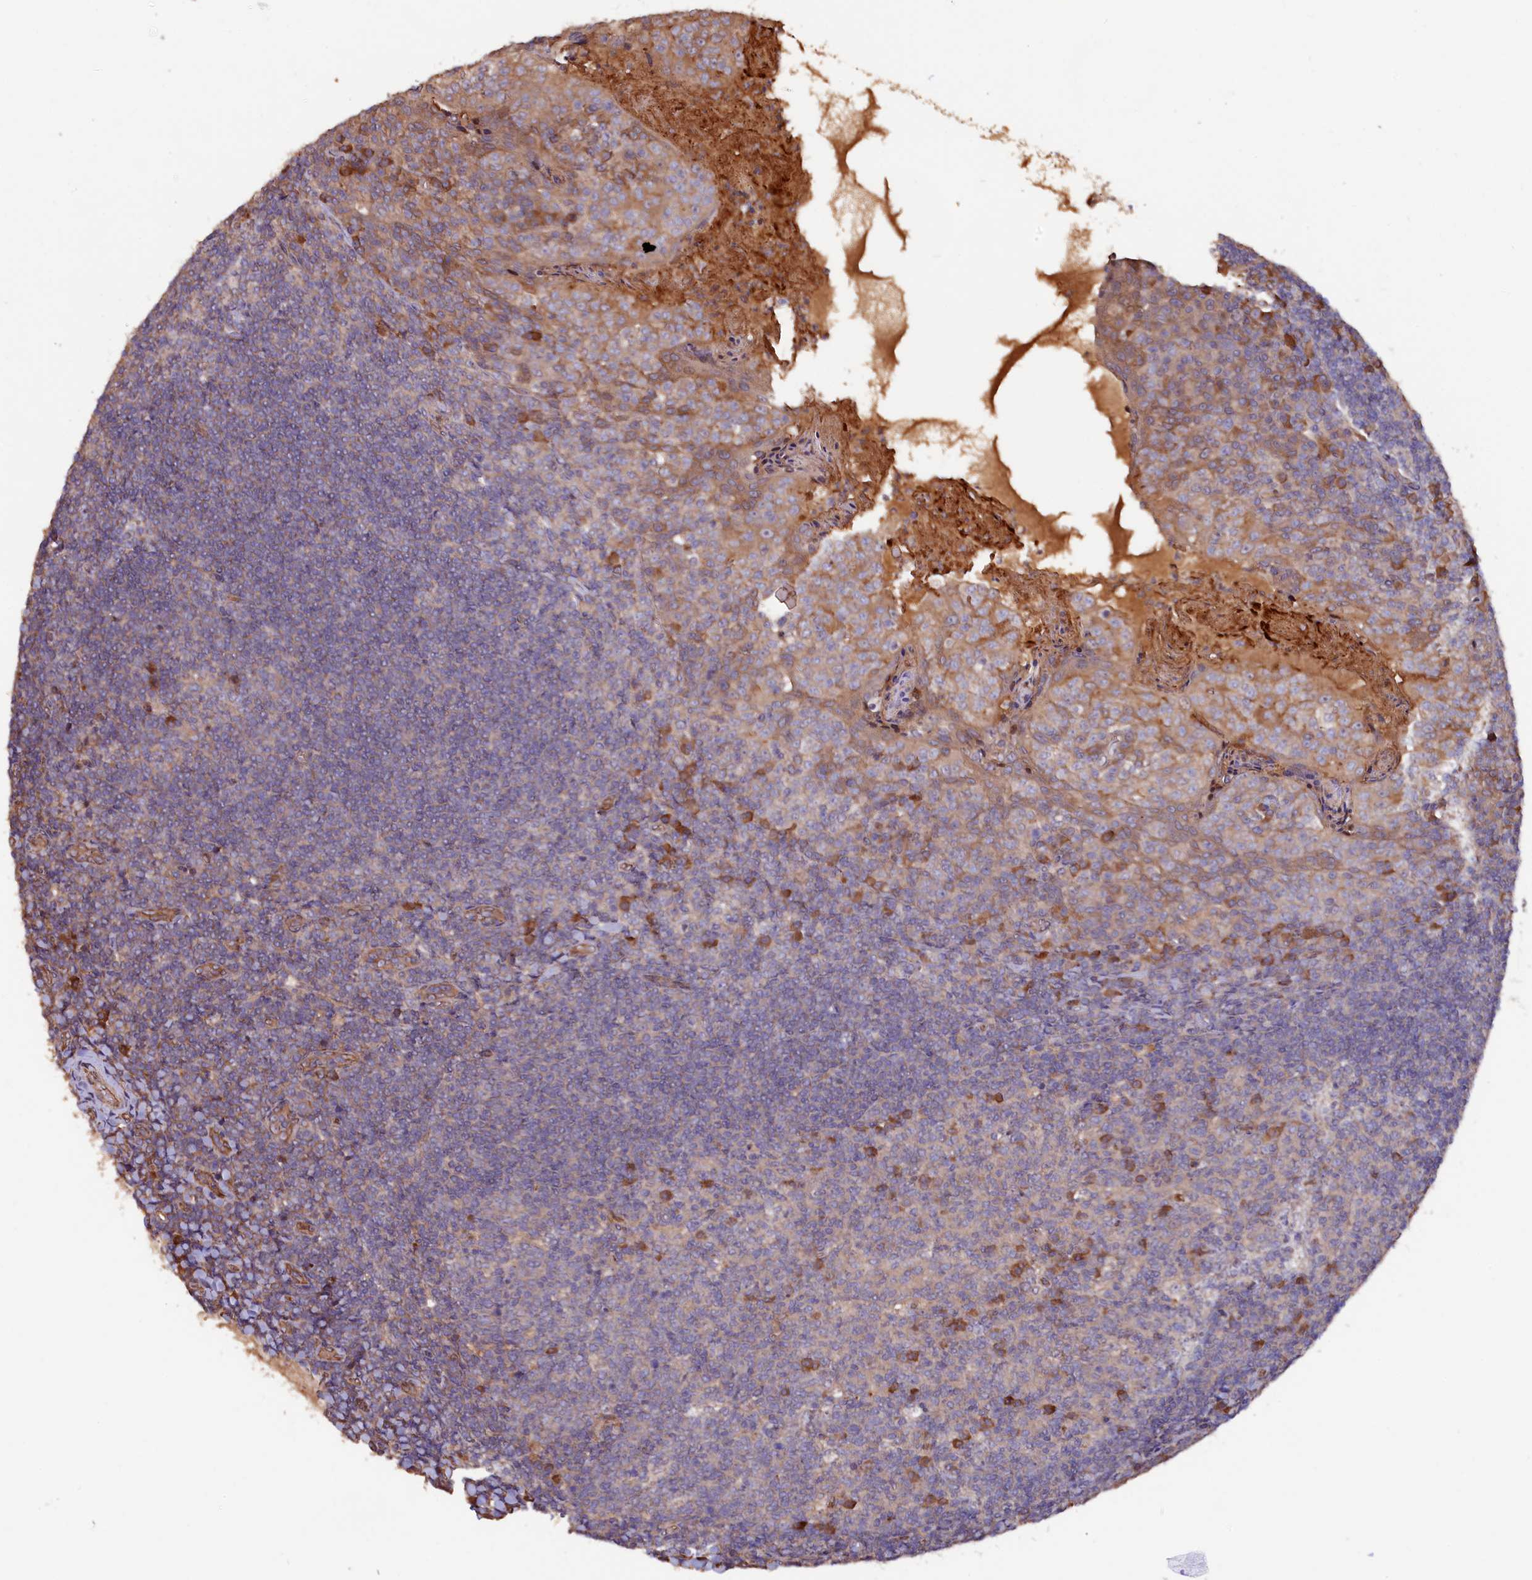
{"staining": {"intensity": "moderate", "quantity": "<25%", "location": "cytoplasmic/membranous"}, "tissue": "tonsil", "cell_type": "Germinal center cells", "image_type": "normal", "snomed": [{"axis": "morphology", "description": "Normal tissue, NOS"}, {"axis": "topography", "description": "Tonsil"}], "caption": "Immunohistochemistry (DAB (3,3'-diaminobenzidine)) staining of unremarkable tonsil reveals moderate cytoplasmic/membranous protein staining in approximately <25% of germinal center cells.", "gene": "GREB1L", "patient": {"sex": "female", "age": 10}}